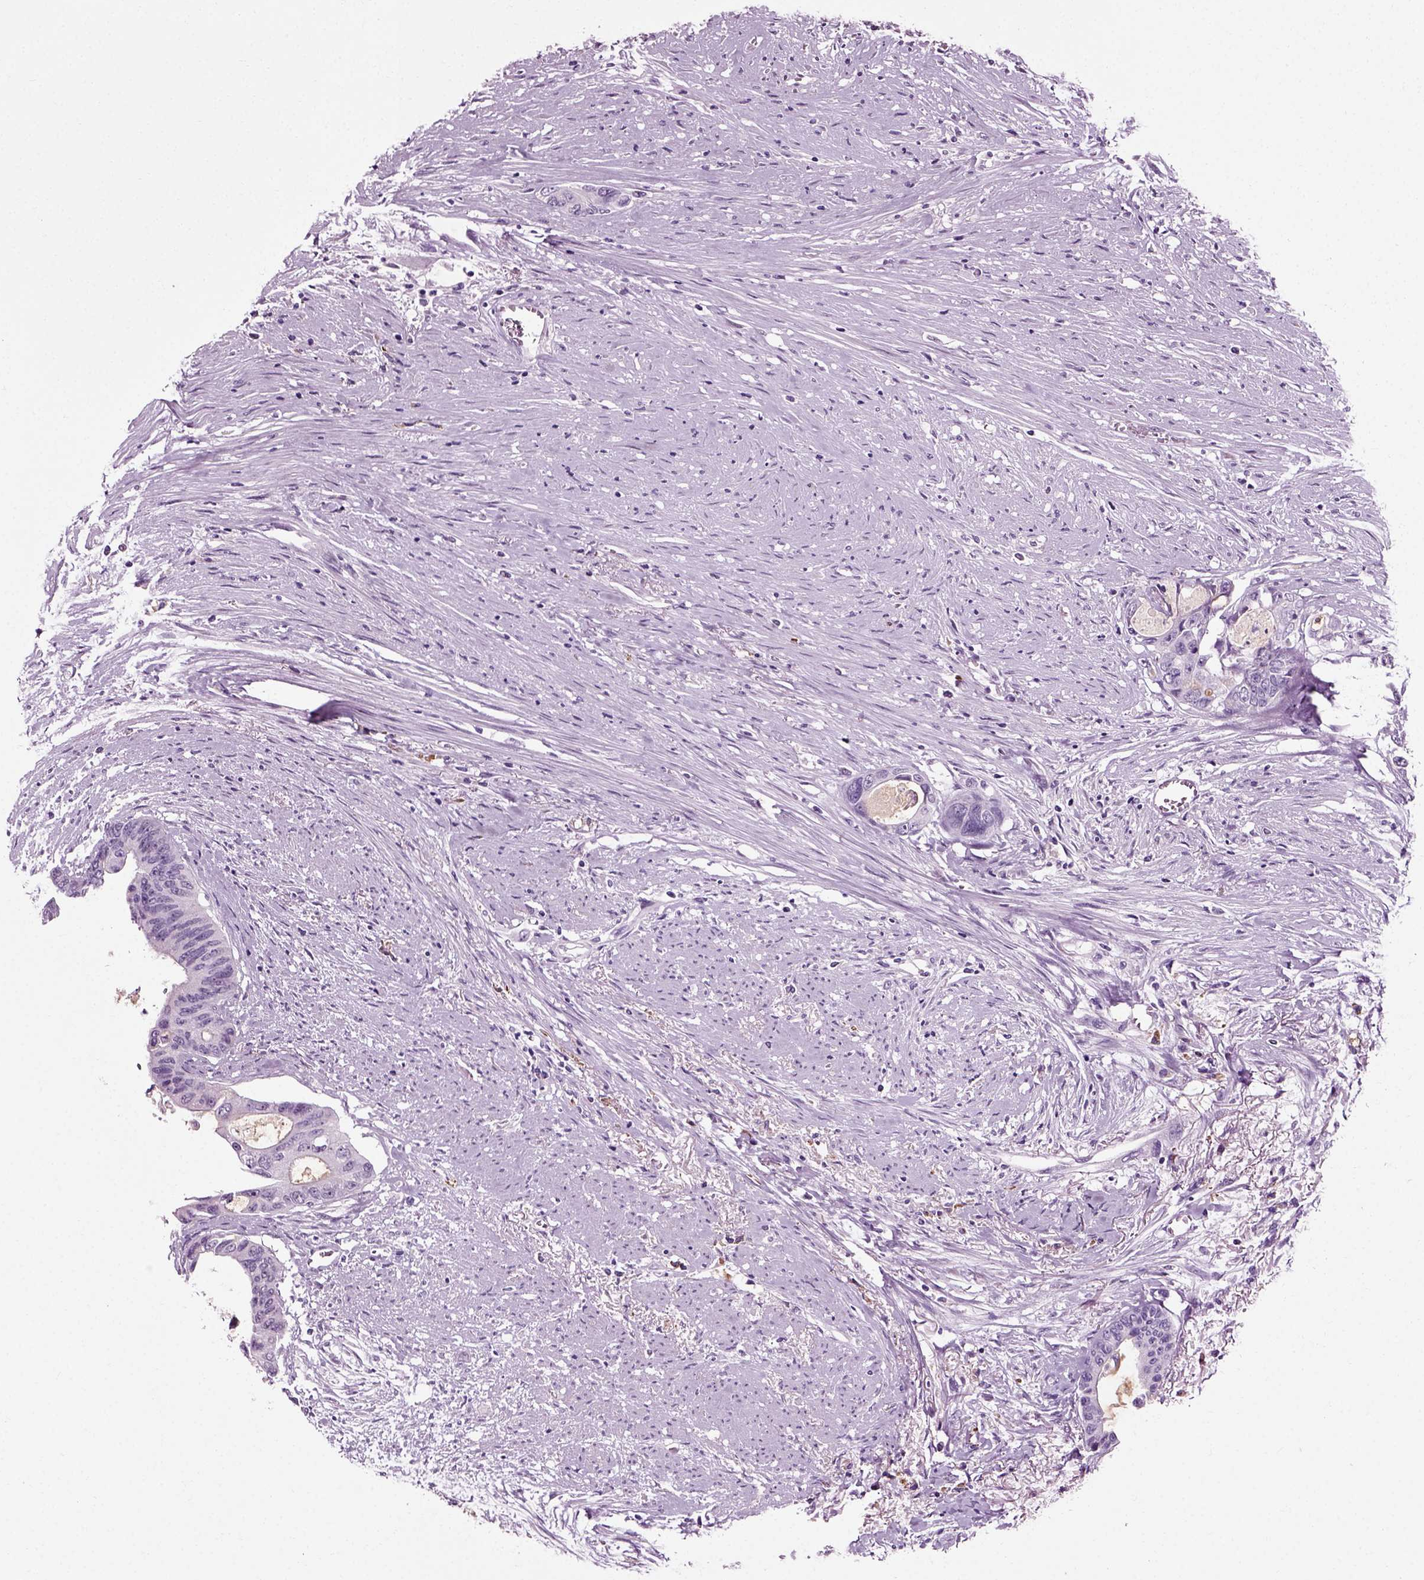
{"staining": {"intensity": "negative", "quantity": "none", "location": "none"}, "tissue": "colorectal cancer", "cell_type": "Tumor cells", "image_type": "cancer", "snomed": [{"axis": "morphology", "description": "Adenocarcinoma, NOS"}, {"axis": "topography", "description": "Rectum"}], "caption": "Tumor cells are negative for protein expression in human adenocarcinoma (colorectal).", "gene": "SLC26A8", "patient": {"sex": "male", "age": 59}}